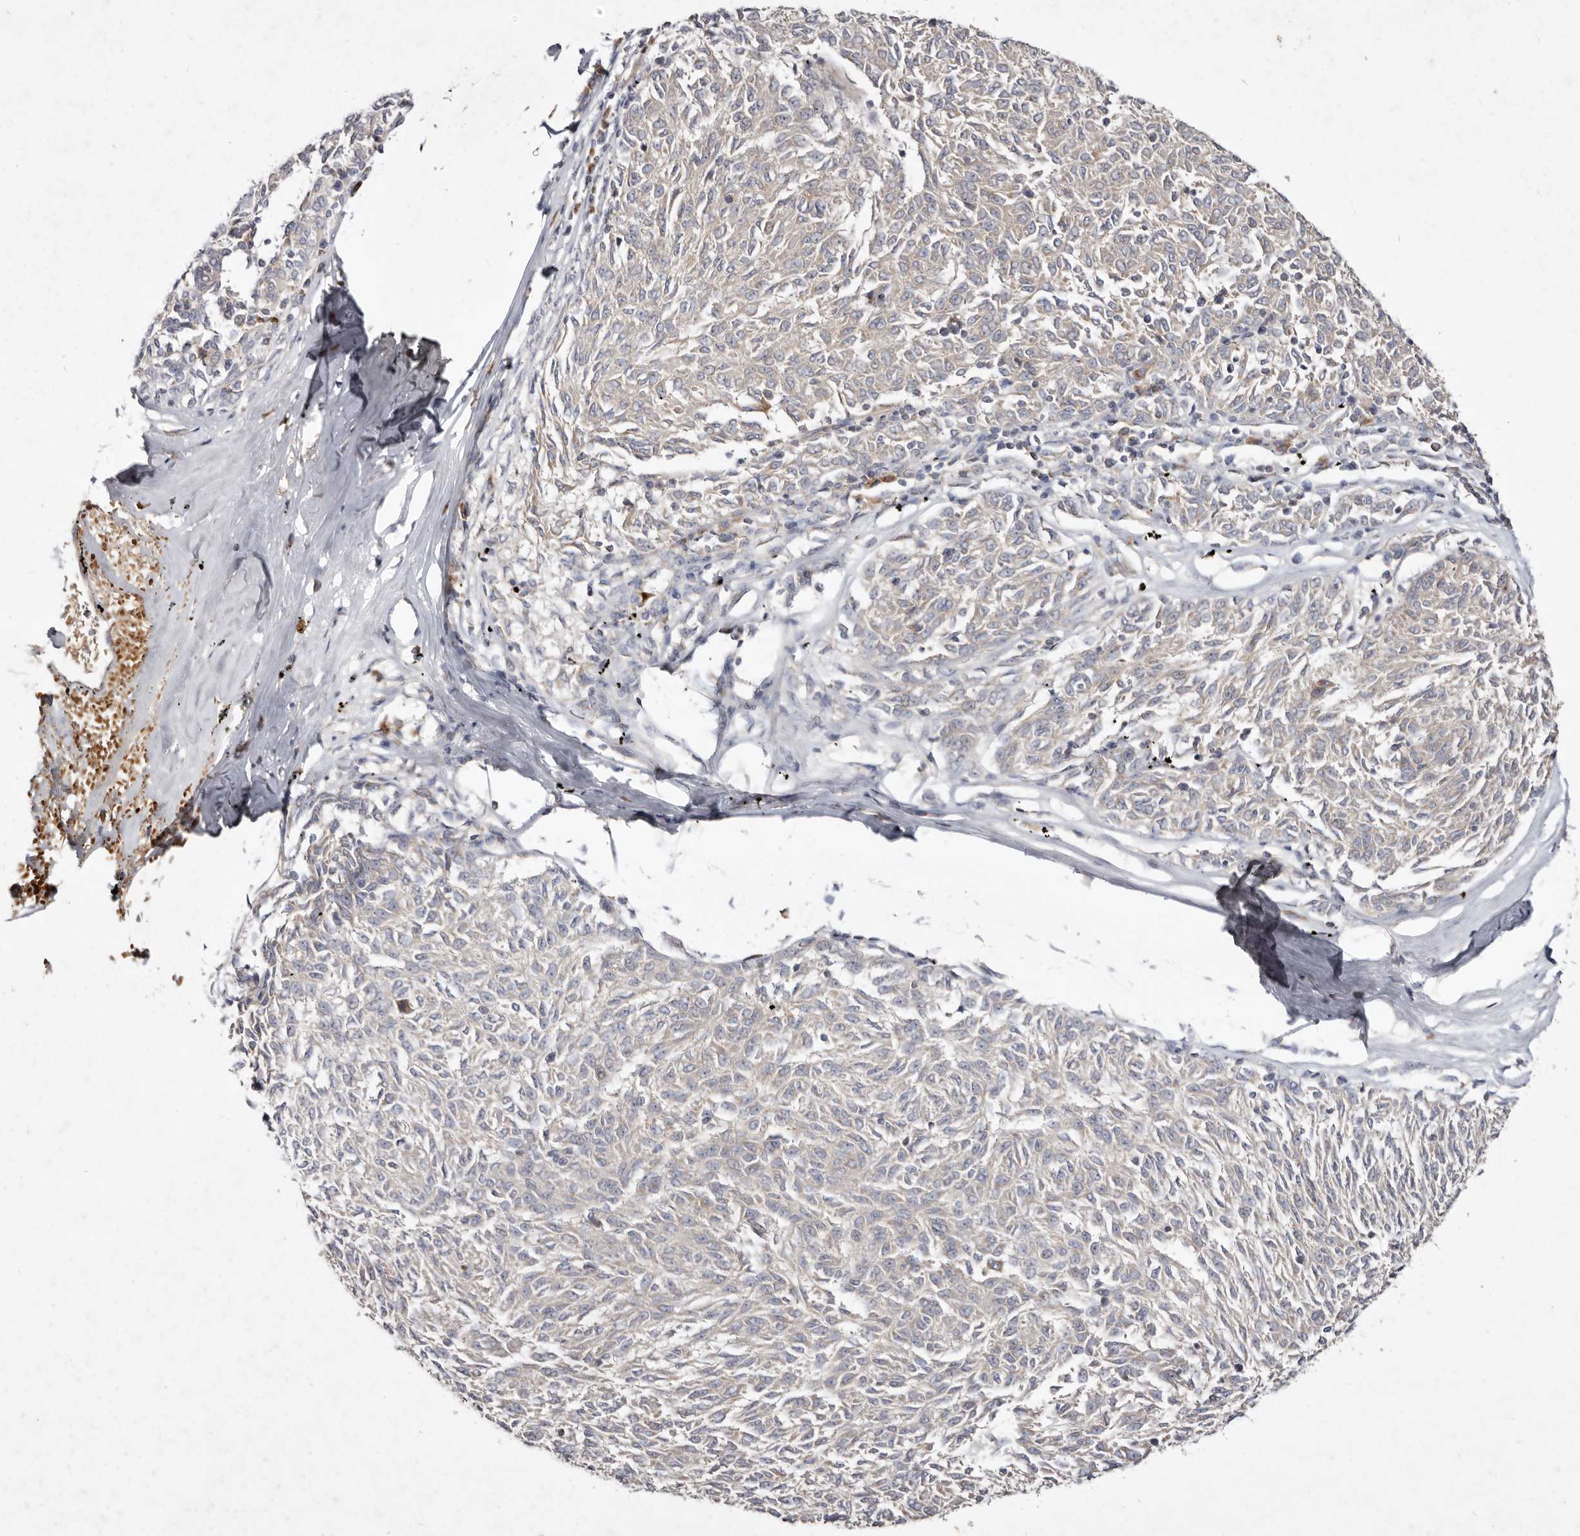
{"staining": {"intensity": "negative", "quantity": "none", "location": "none"}, "tissue": "melanoma", "cell_type": "Tumor cells", "image_type": "cancer", "snomed": [{"axis": "morphology", "description": "Malignant melanoma, NOS"}, {"axis": "topography", "description": "Skin"}], "caption": "Micrograph shows no protein positivity in tumor cells of malignant melanoma tissue.", "gene": "SLC25A20", "patient": {"sex": "female", "age": 72}}